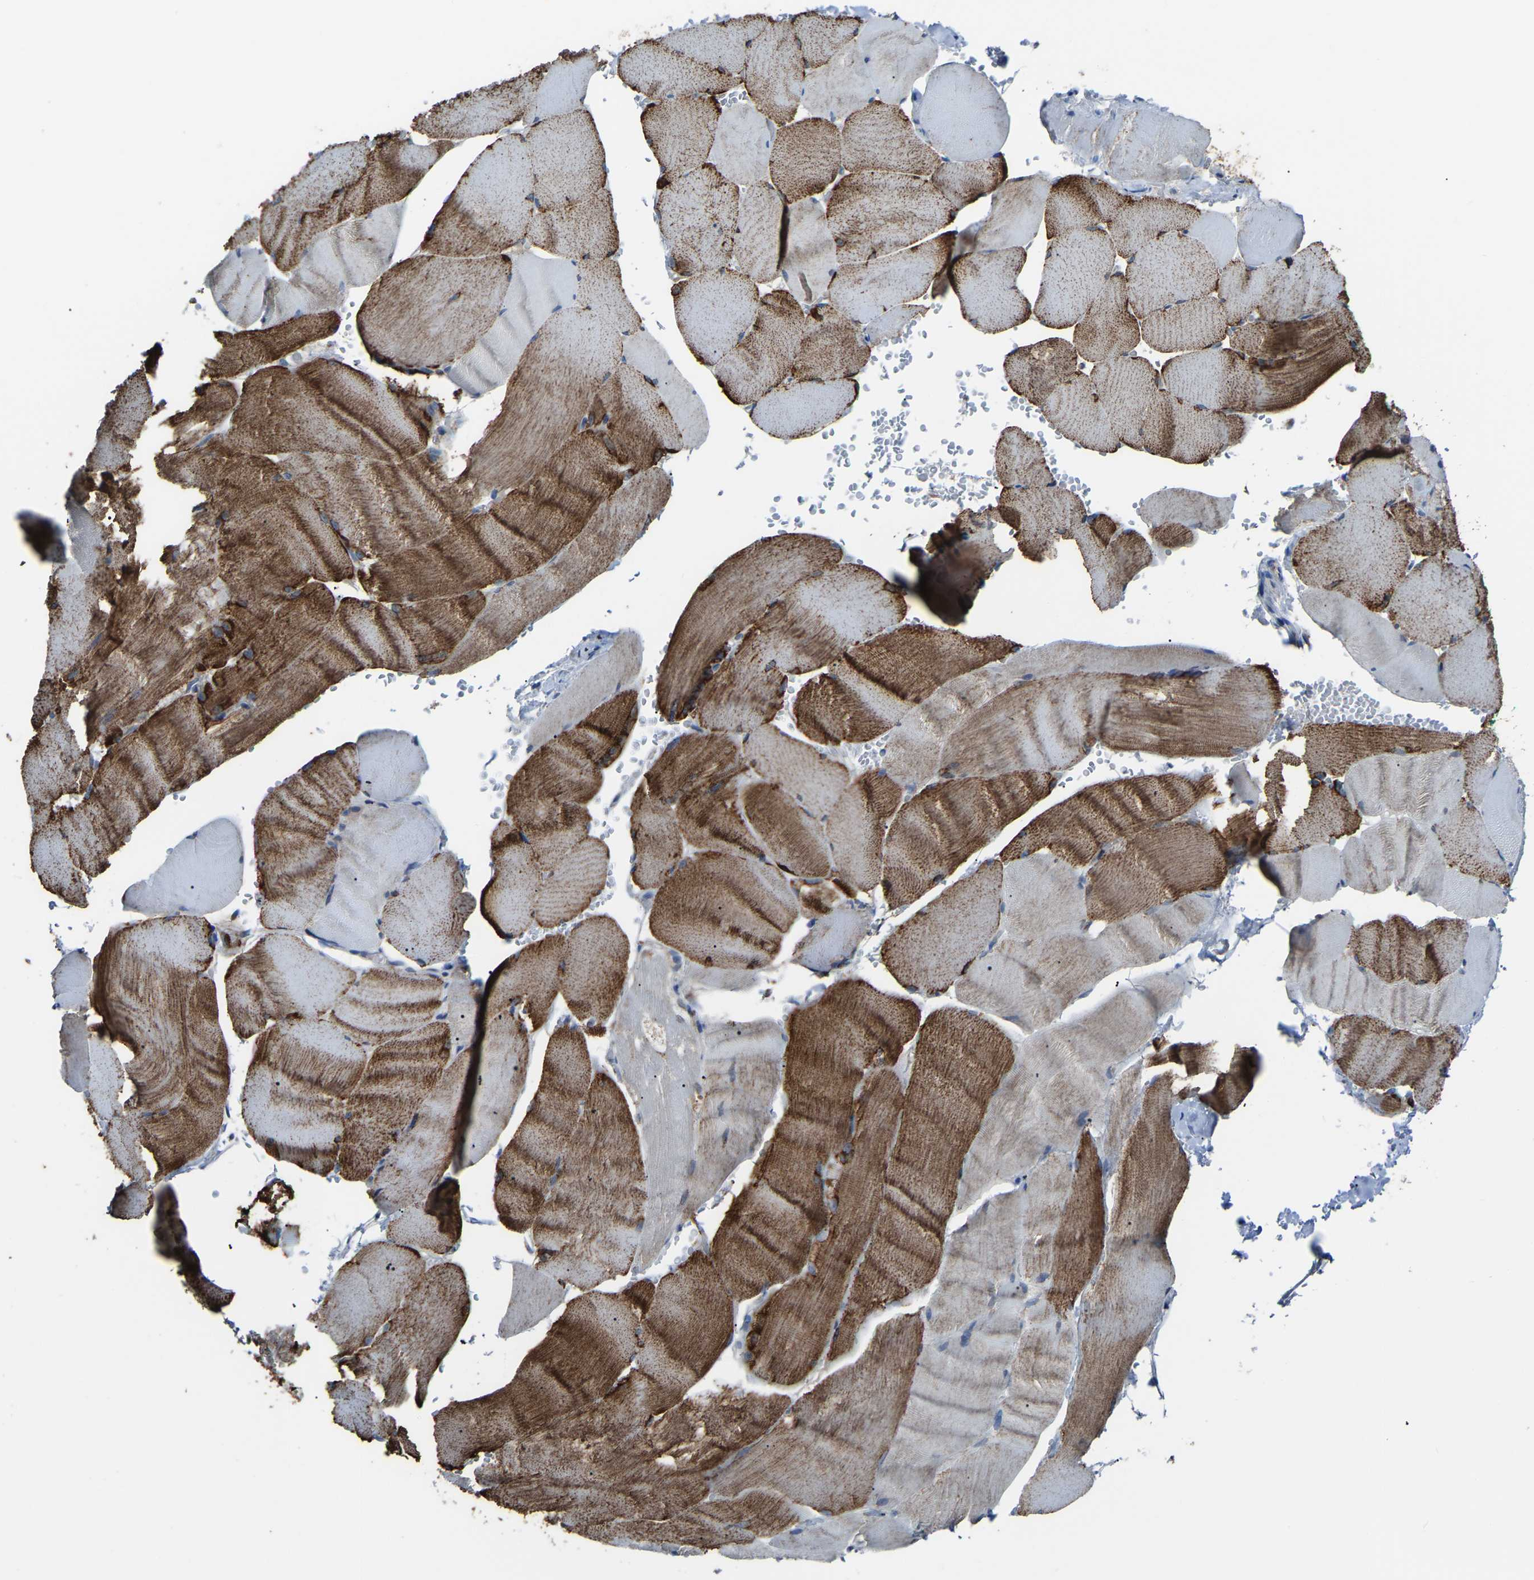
{"staining": {"intensity": "moderate", "quantity": ">75%", "location": "cytoplasmic/membranous"}, "tissue": "skeletal muscle", "cell_type": "Myocytes", "image_type": "normal", "snomed": [{"axis": "morphology", "description": "Normal tissue, NOS"}, {"axis": "topography", "description": "Skin"}, {"axis": "topography", "description": "Skeletal muscle"}], "caption": "Immunohistochemistry of benign human skeletal muscle displays medium levels of moderate cytoplasmic/membranous expression in about >75% of myocytes. The staining is performed using DAB brown chromogen to label protein expression. The nuclei are counter-stained blue using hematoxylin.", "gene": "CANT1", "patient": {"sex": "male", "age": 83}}